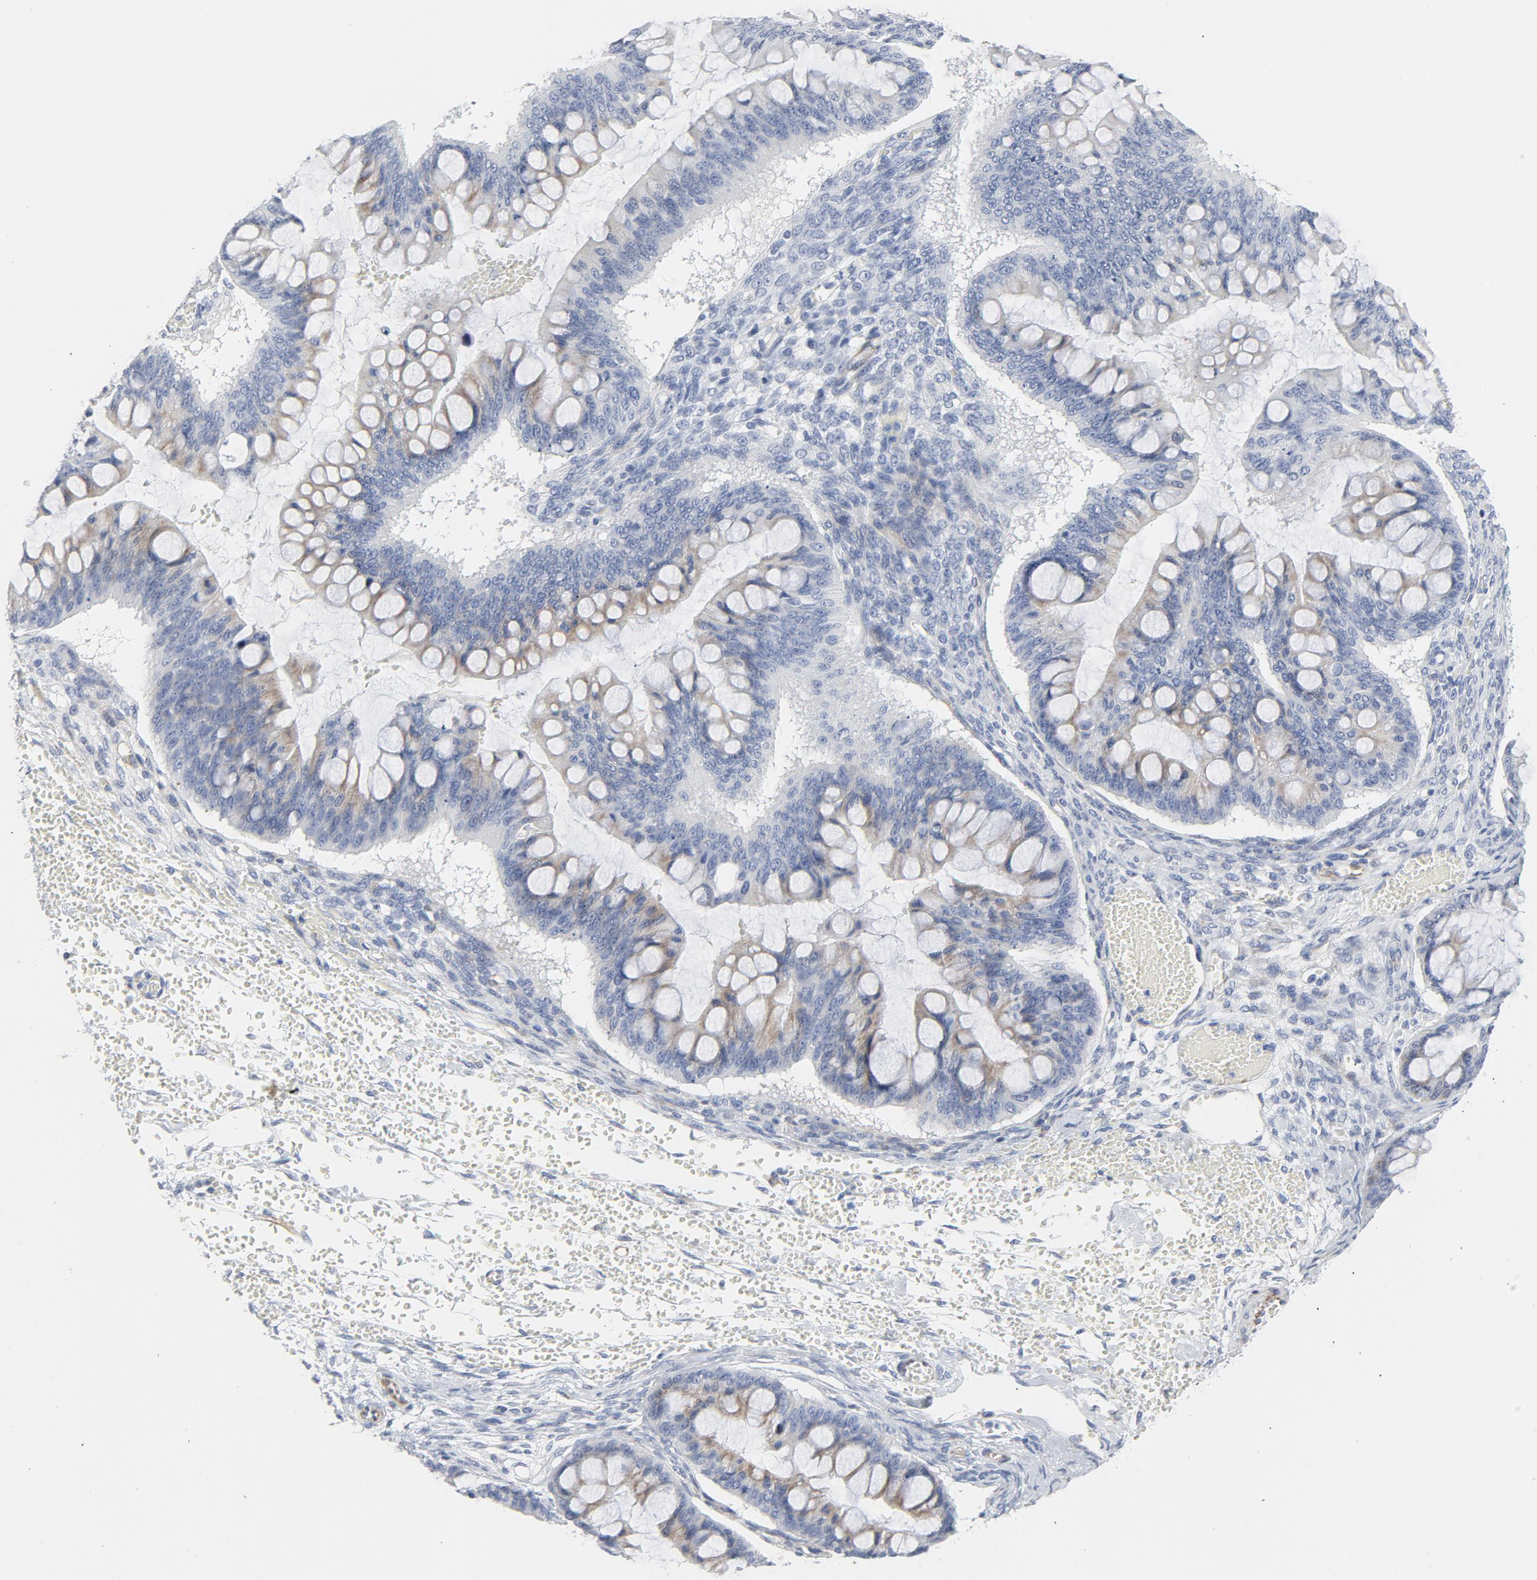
{"staining": {"intensity": "weak", "quantity": "<25%", "location": "cytoplasmic/membranous"}, "tissue": "ovarian cancer", "cell_type": "Tumor cells", "image_type": "cancer", "snomed": [{"axis": "morphology", "description": "Cystadenocarcinoma, mucinous, NOS"}, {"axis": "topography", "description": "Ovary"}], "caption": "IHC photomicrograph of ovarian cancer stained for a protein (brown), which demonstrates no positivity in tumor cells.", "gene": "TUBB1", "patient": {"sex": "female", "age": 73}}